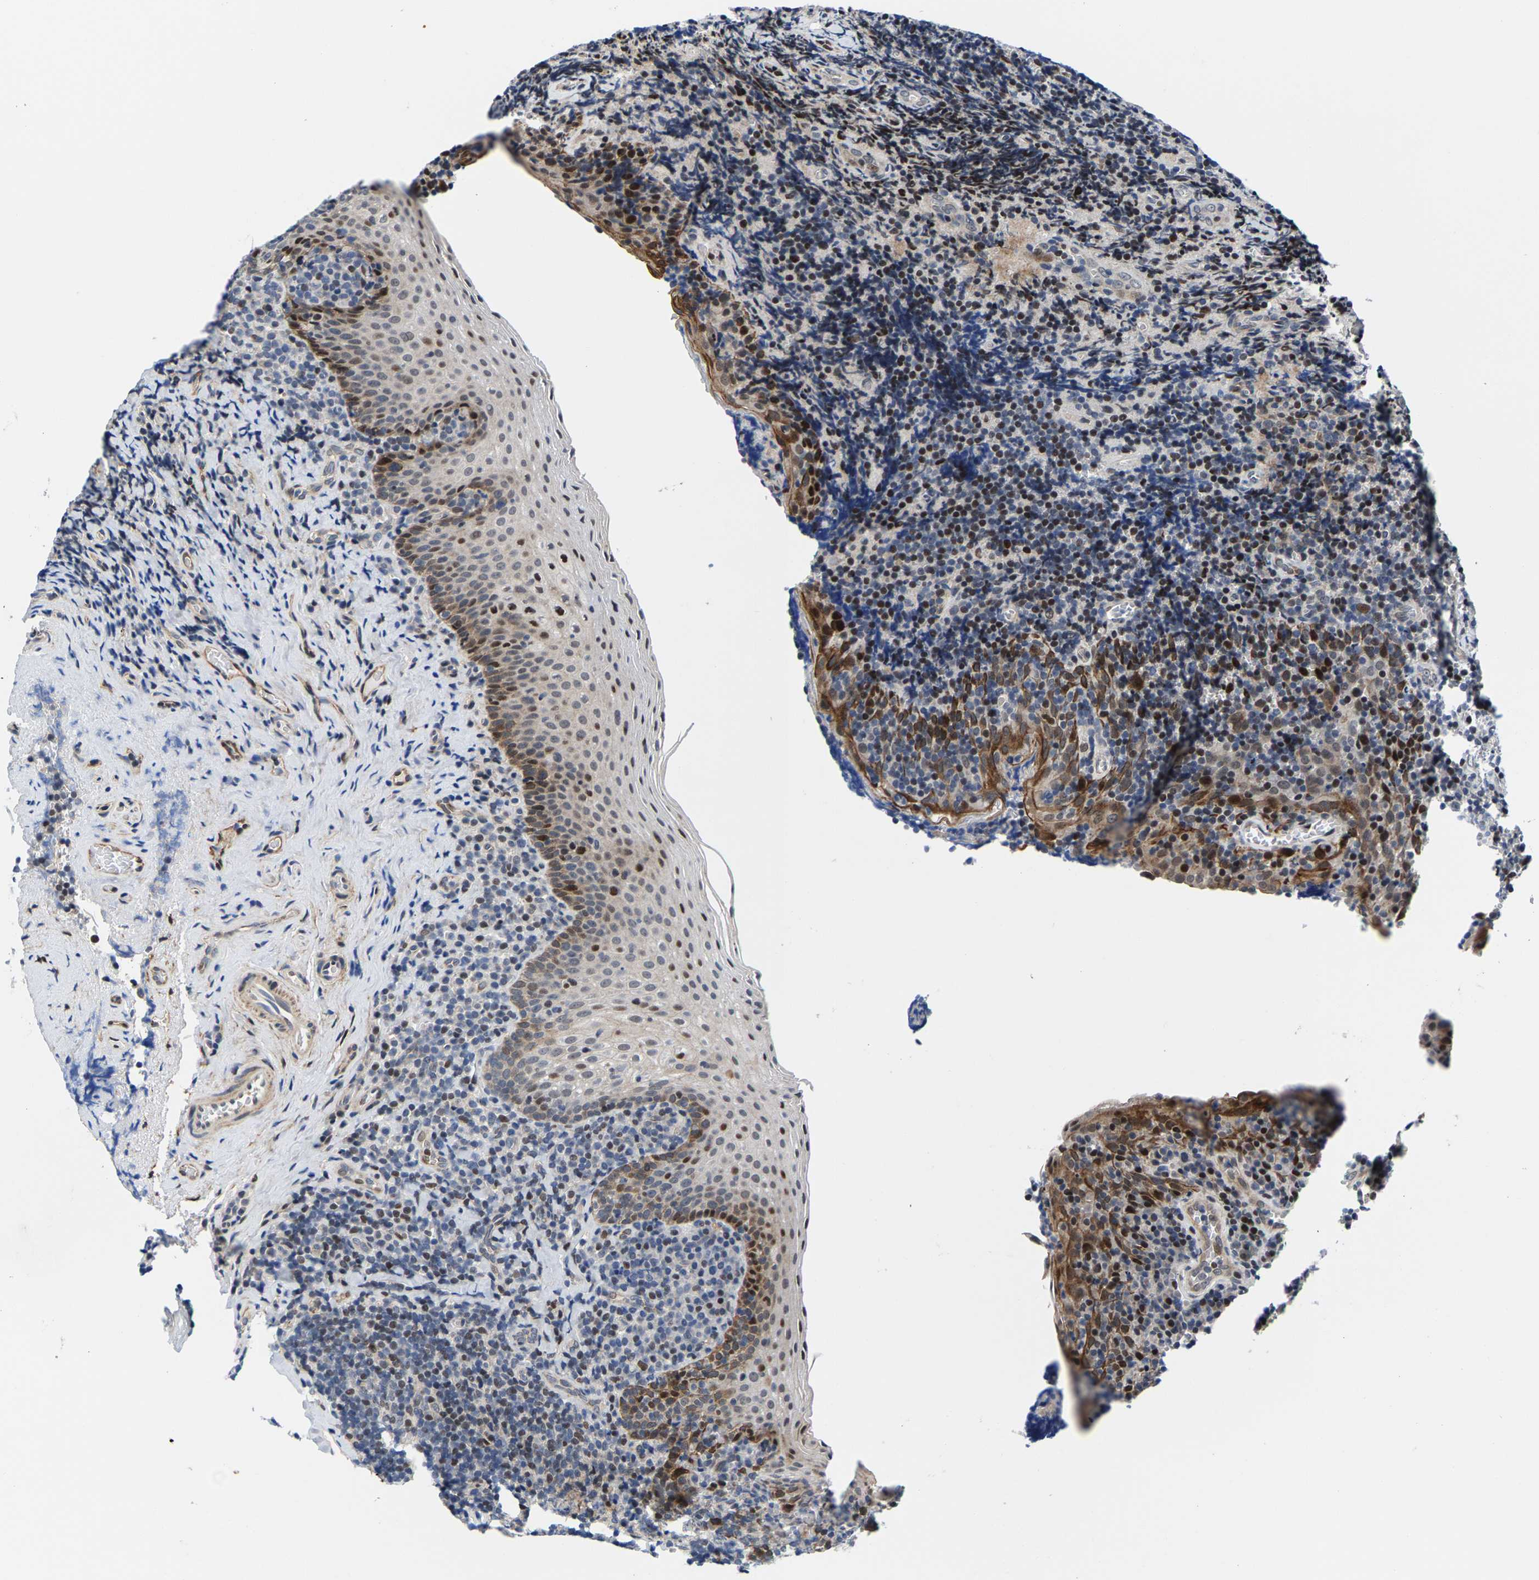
{"staining": {"intensity": "weak", "quantity": "<25%", "location": "nuclear"}, "tissue": "tonsil", "cell_type": "Germinal center cells", "image_type": "normal", "snomed": [{"axis": "morphology", "description": "Normal tissue, NOS"}, {"axis": "morphology", "description": "Inflammation, NOS"}, {"axis": "topography", "description": "Tonsil"}], "caption": "High power microscopy photomicrograph of an IHC histopathology image of normal tonsil, revealing no significant expression in germinal center cells.", "gene": "GTPBP10", "patient": {"sex": "female", "age": 31}}